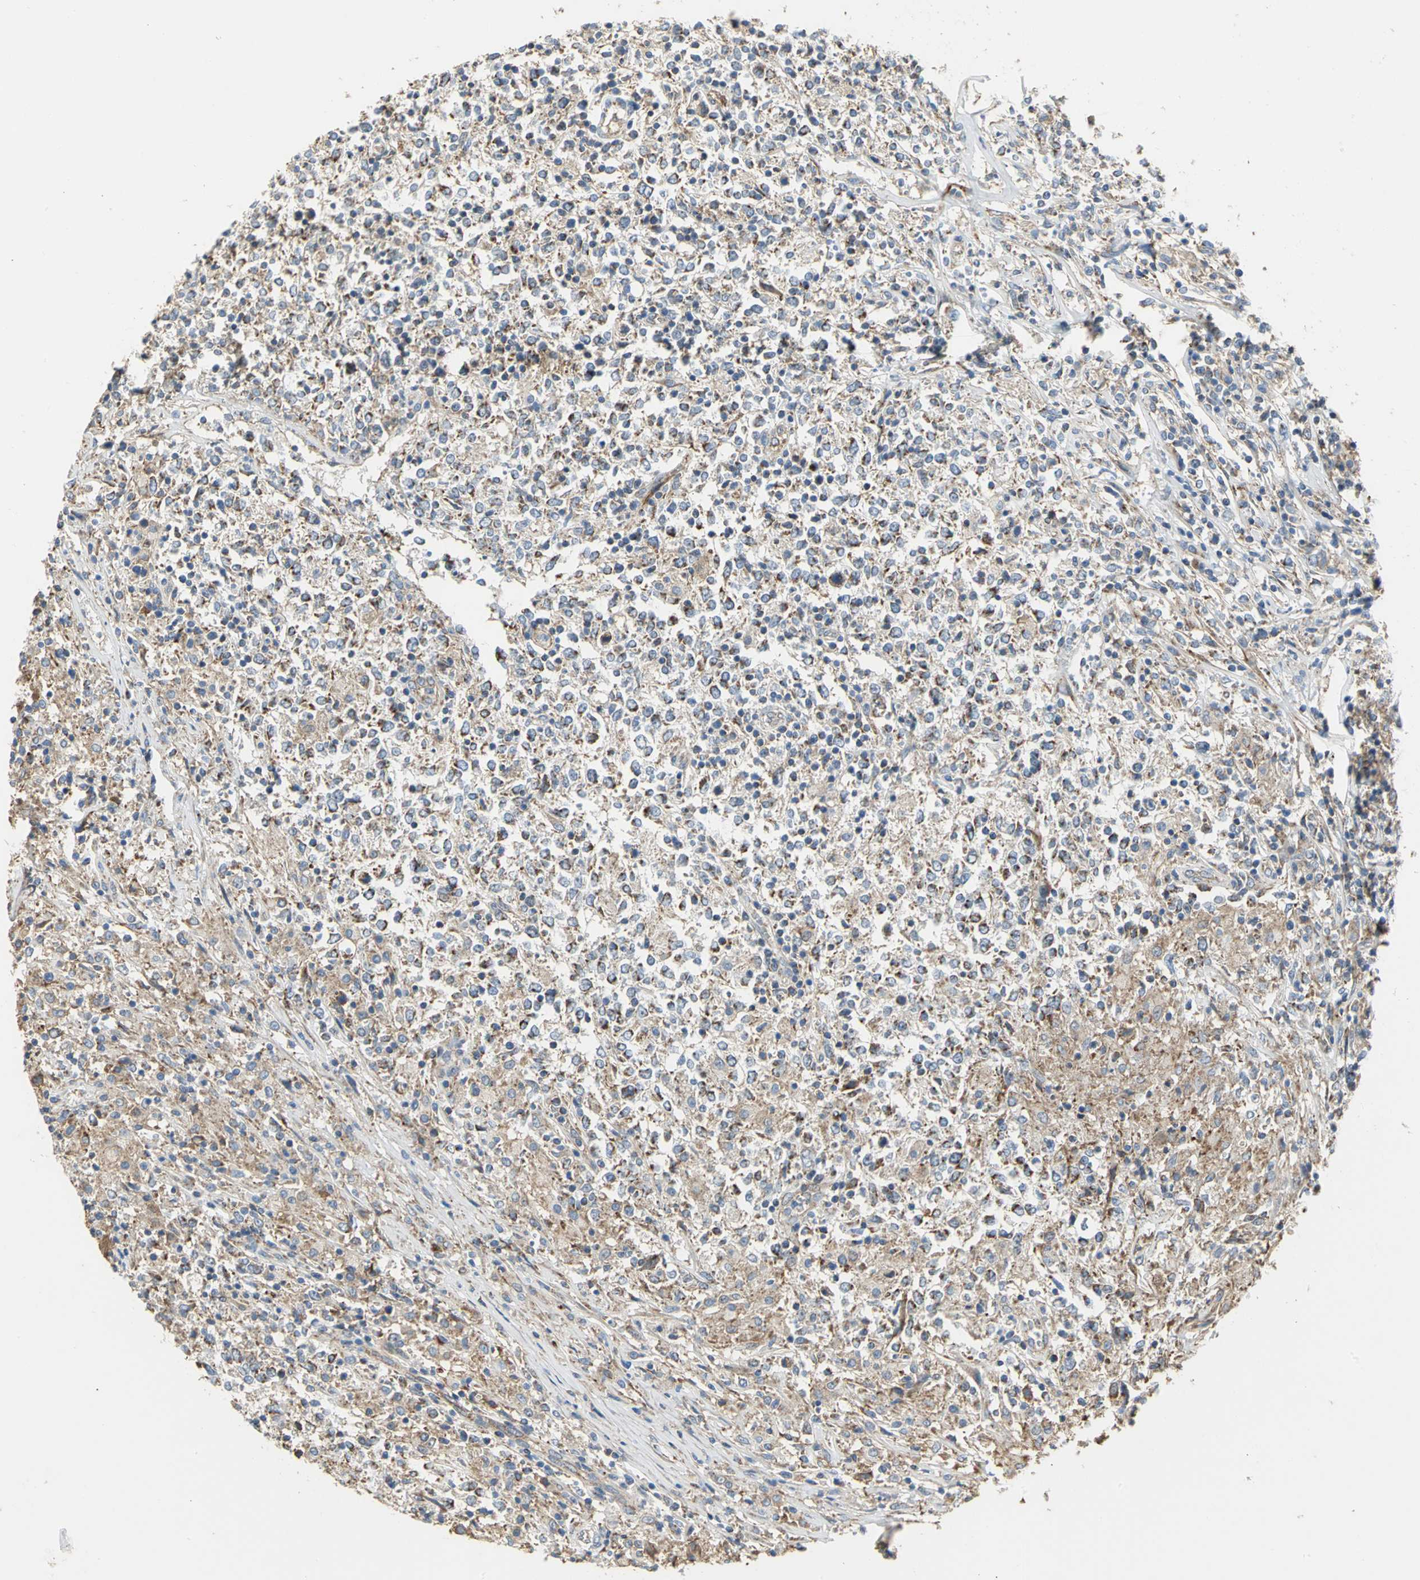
{"staining": {"intensity": "moderate", "quantity": "25%-75%", "location": "cytoplasmic/membranous"}, "tissue": "lymphoma", "cell_type": "Tumor cells", "image_type": "cancer", "snomed": [{"axis": "morphology", "description": "Malignant lymphoma, non-Hodgkin's type, High grade"}, {"axis": "topography", "description": "Lymph node"}], "caption": "There is medium levels of moderate cytoplasmic/membranous staining in tumor cells of high-grade malignant lymphoma, non-Hodgkin's type, as demonstrated by immunohistochemical staining (brown color).", "gene": "NDUFB5", "patient": {"sex": "female", "age": 84}}